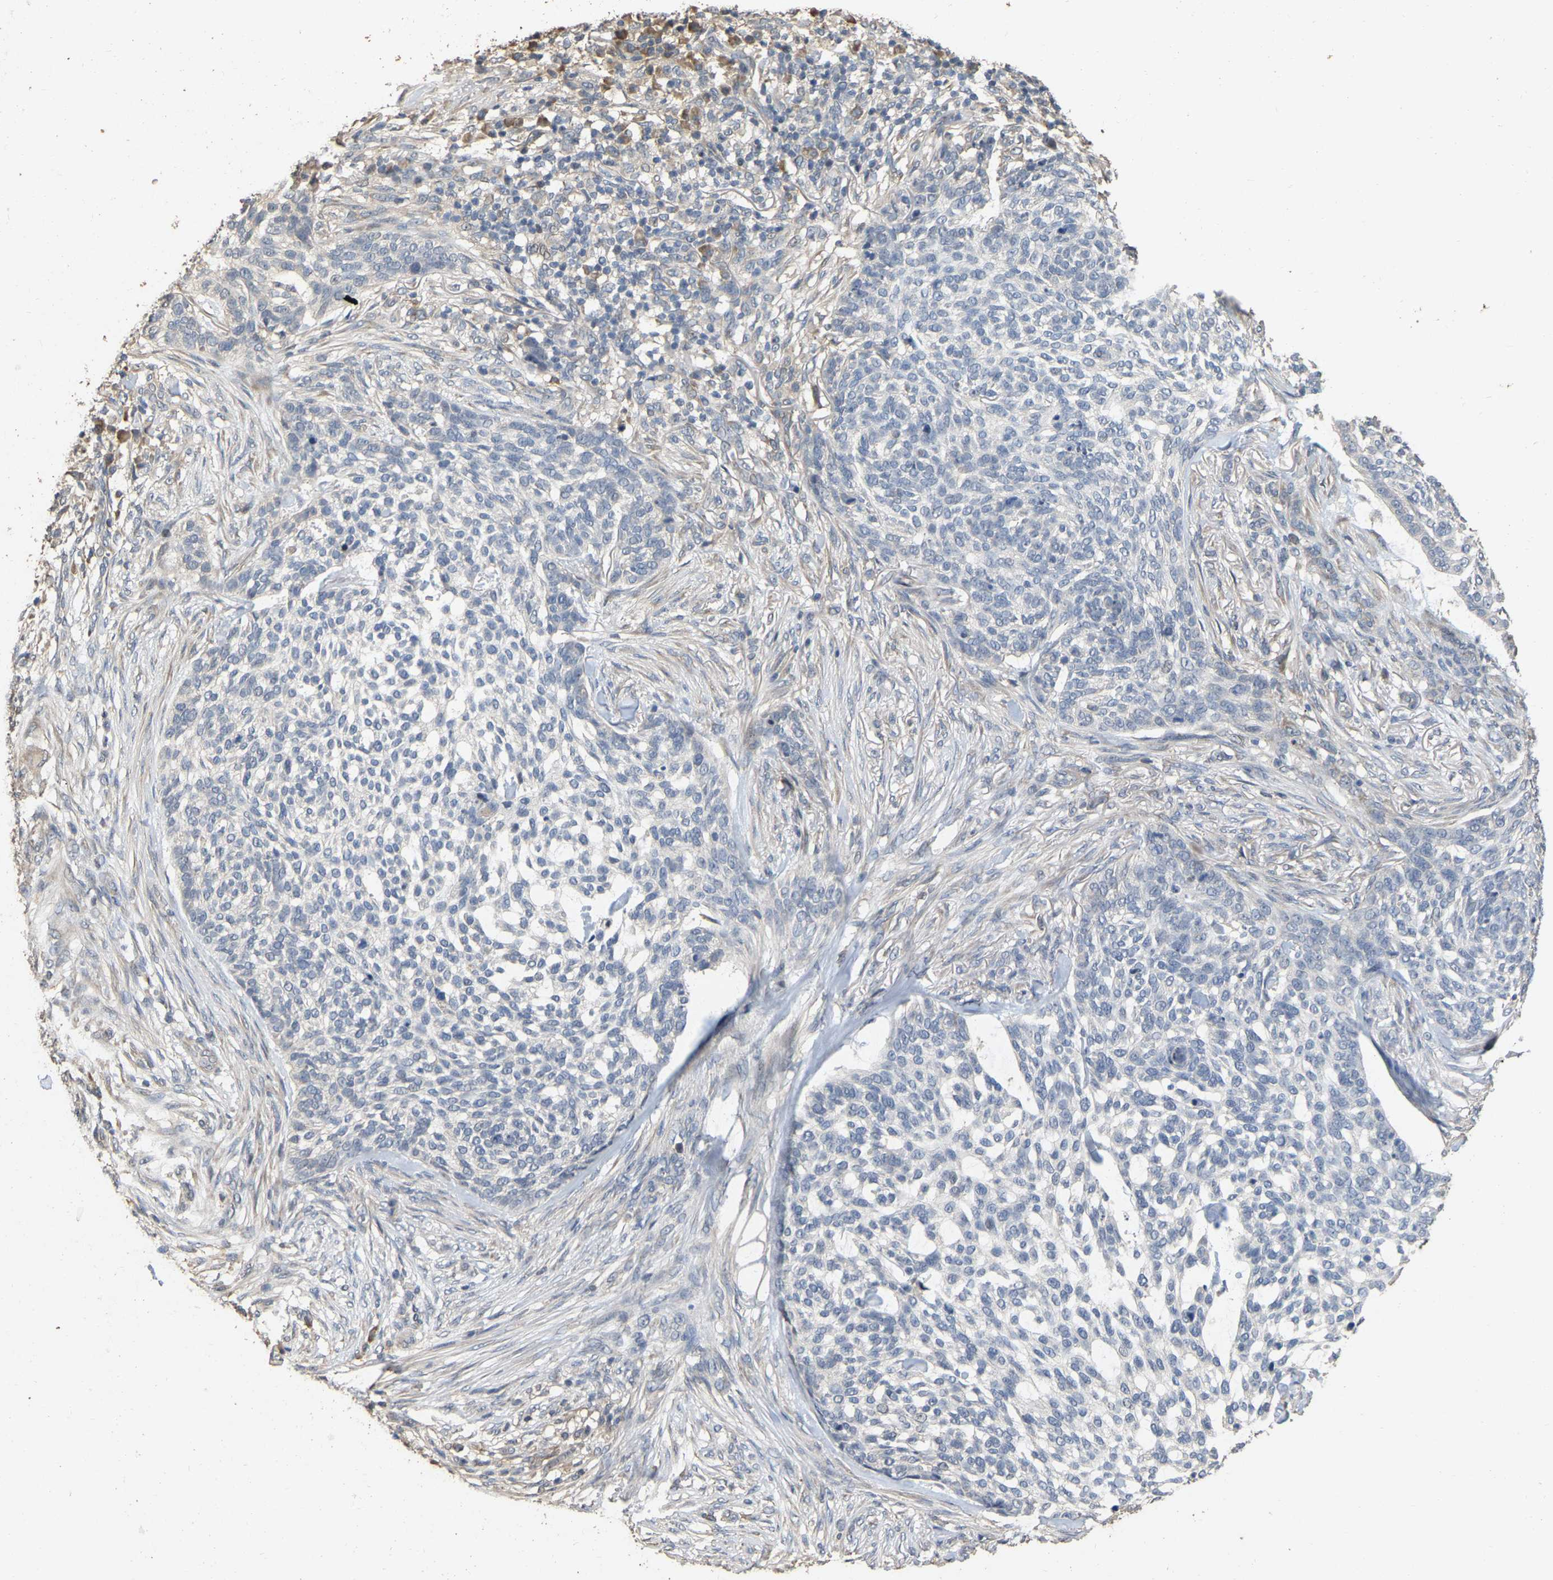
{"staining": {"intensity": "negative", "quantity": "none", "location": "none"}, "tissue": "skin cancer", "cell_type": "Tumor cells", "image_type": "cancer", "snomed": [{"axis": "morphology", "description": "Basal cell carcinoma"}, {"axis": "topography", "description": "Skin"}], "caption": "Immunohistochemistry (IHC) of basal cell carcinoma (skin) demonstrates no positivity in tumor cells.", "gene": "NCS1", "patient": {"sex": "female", "age": 64}}